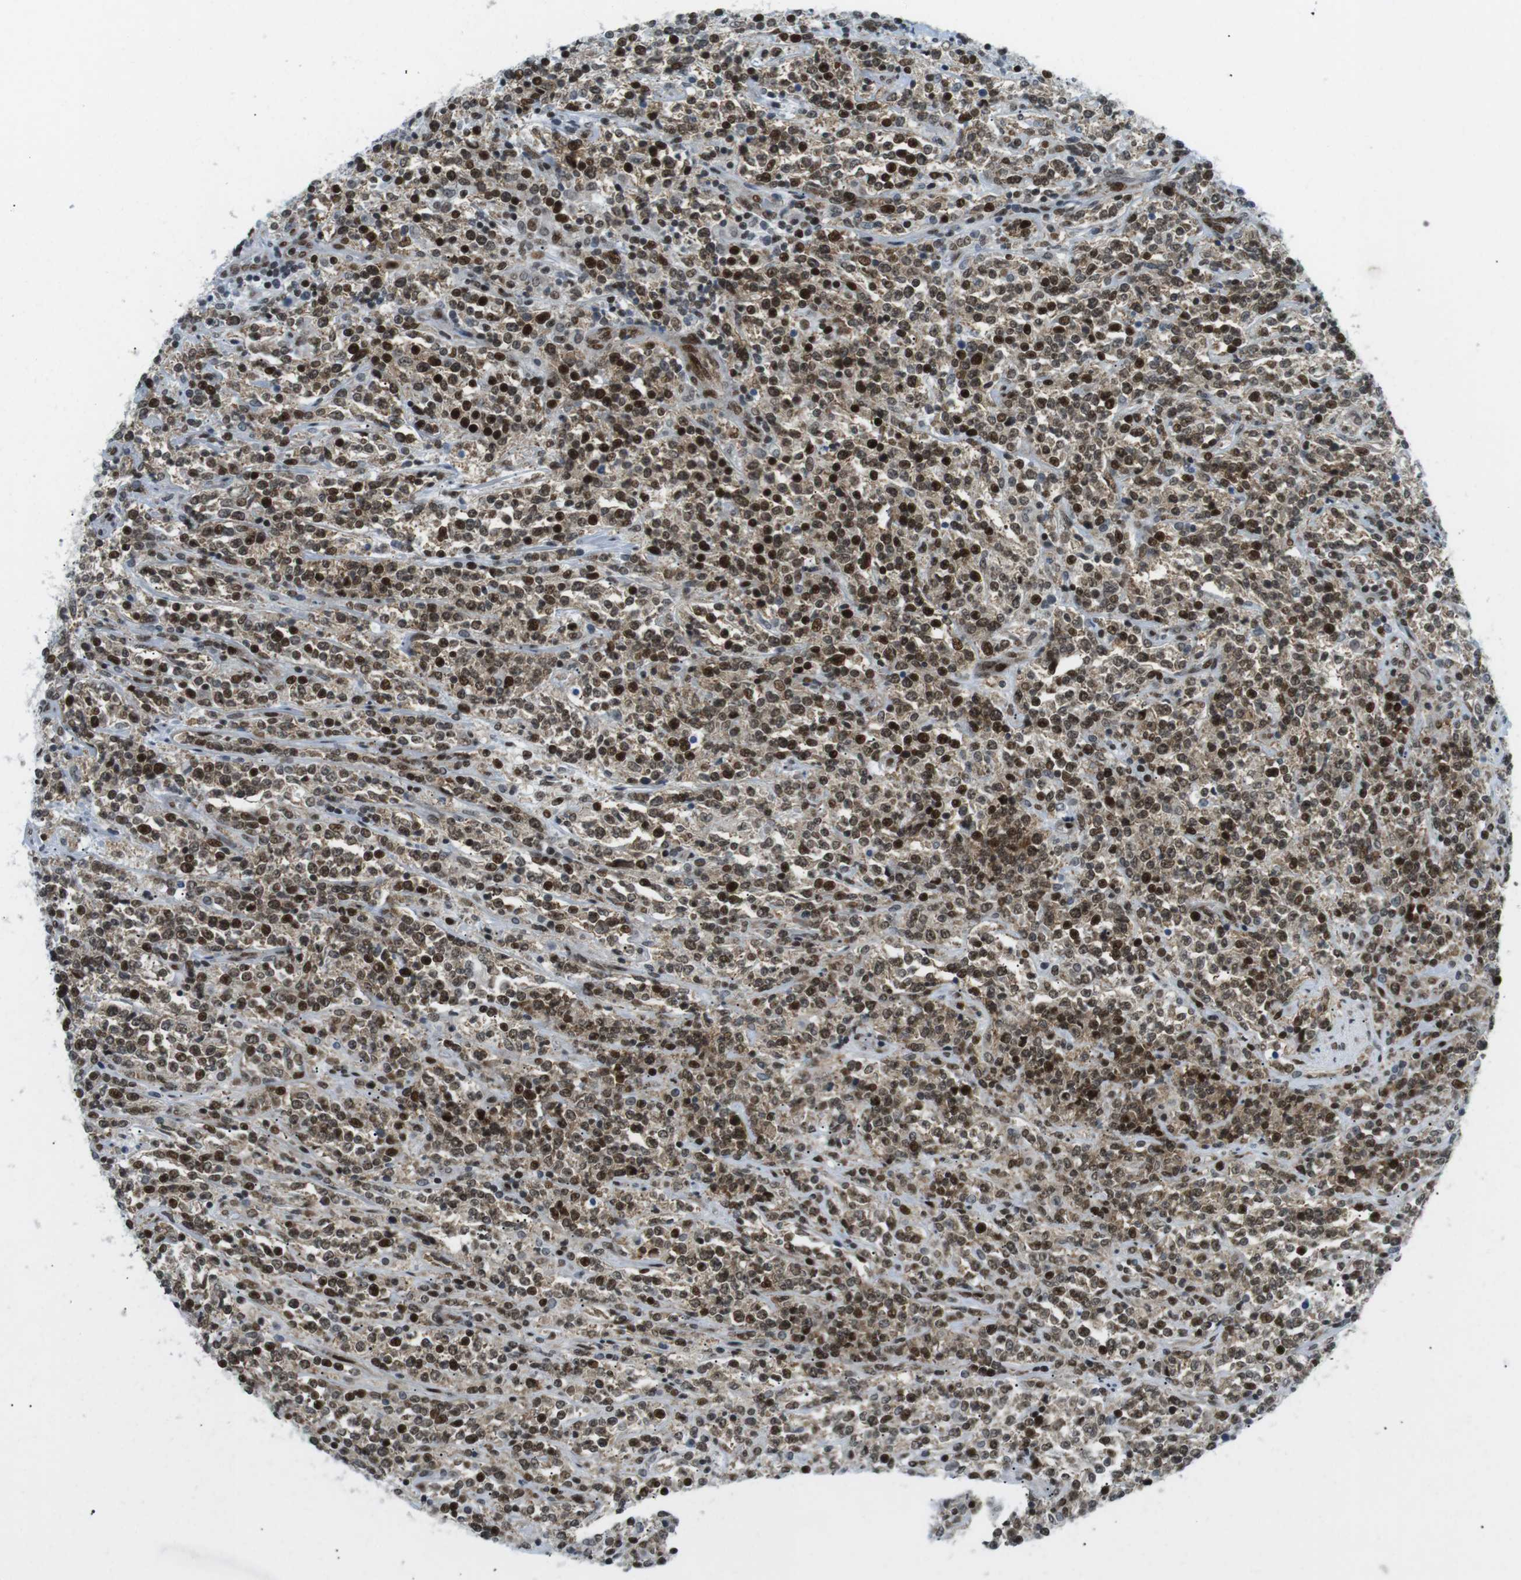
{"staining": {"intensity": "strong", "quantity": ">75%", "location": "nuclear"}, "tissue": "lymphoma", "cell_type": "Tumor cells", "image_type": "cancer", "snomed": [{"axis": "morphology", "description": "Malignant lymphoma, non-Hodgkin's type, High grade"}, {"axis": "topography", "description": "Soft tissue"}], "caption": "IHC photomicrograph of neoplastic tissue: human malignant lymphoma, non-Hodgkin's type (high-grade) stained using immunohistochemistry (IHC) shows high levels of strong protein expression localized specifically in the nuclear of tumor cells, appearing as a nuclear brown color.", "gene": "CDC27", "patient": {"sex": "male", "age": 18}}